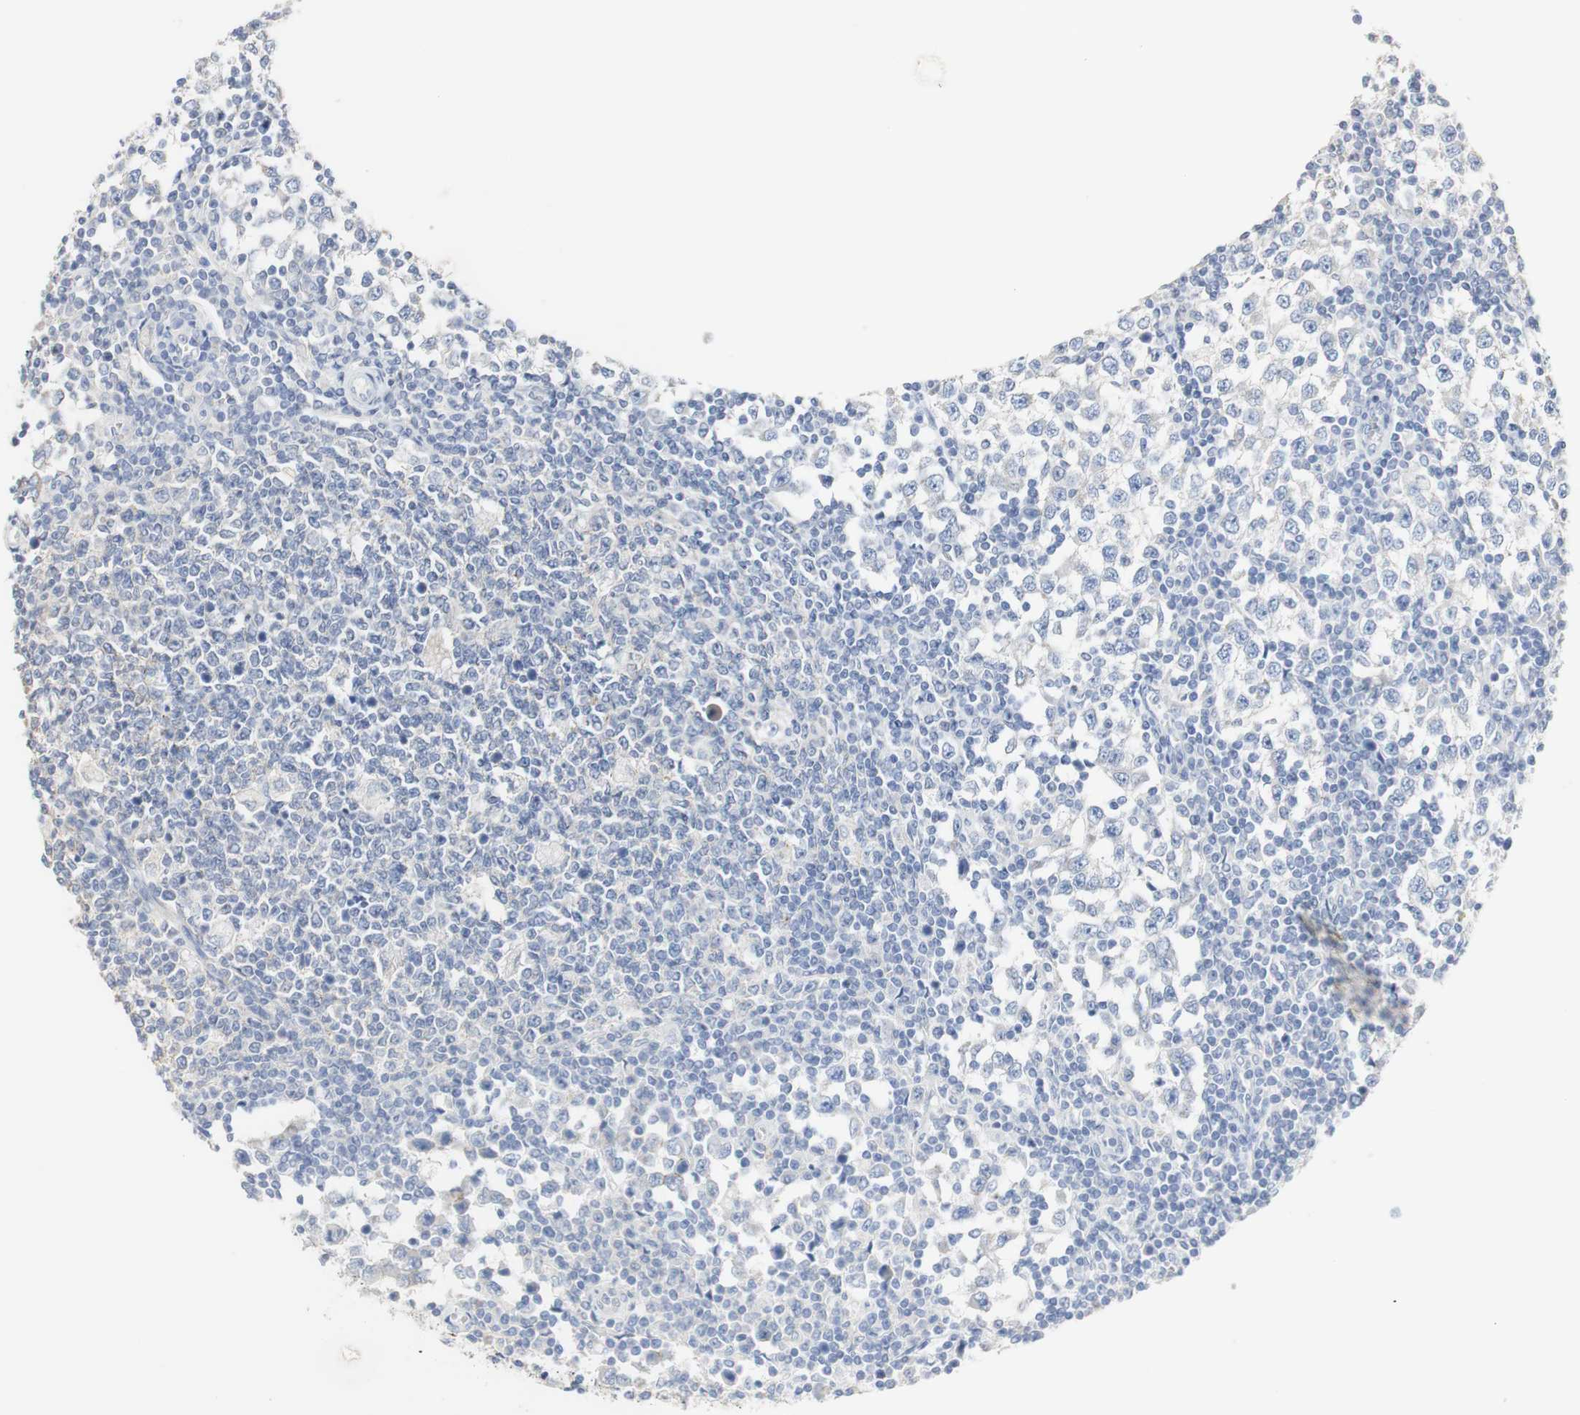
{"staining": {"intensity": "negative", "quantity": "none", "location": "none"}, "tissue": "testis cancer", "cell_type": "Tumor cells", "image_type": "cancer", "snomed": [{"axis": "morphology", "description": "Seminoma, NOS"}, {"axis": "topography", "description": "Testis"}], "caption": "The micrograph exhibits no staining of tumor cells in testis seminoma.", "gene": "DSC2", "patient": {"sex": "male", "age": 65}}